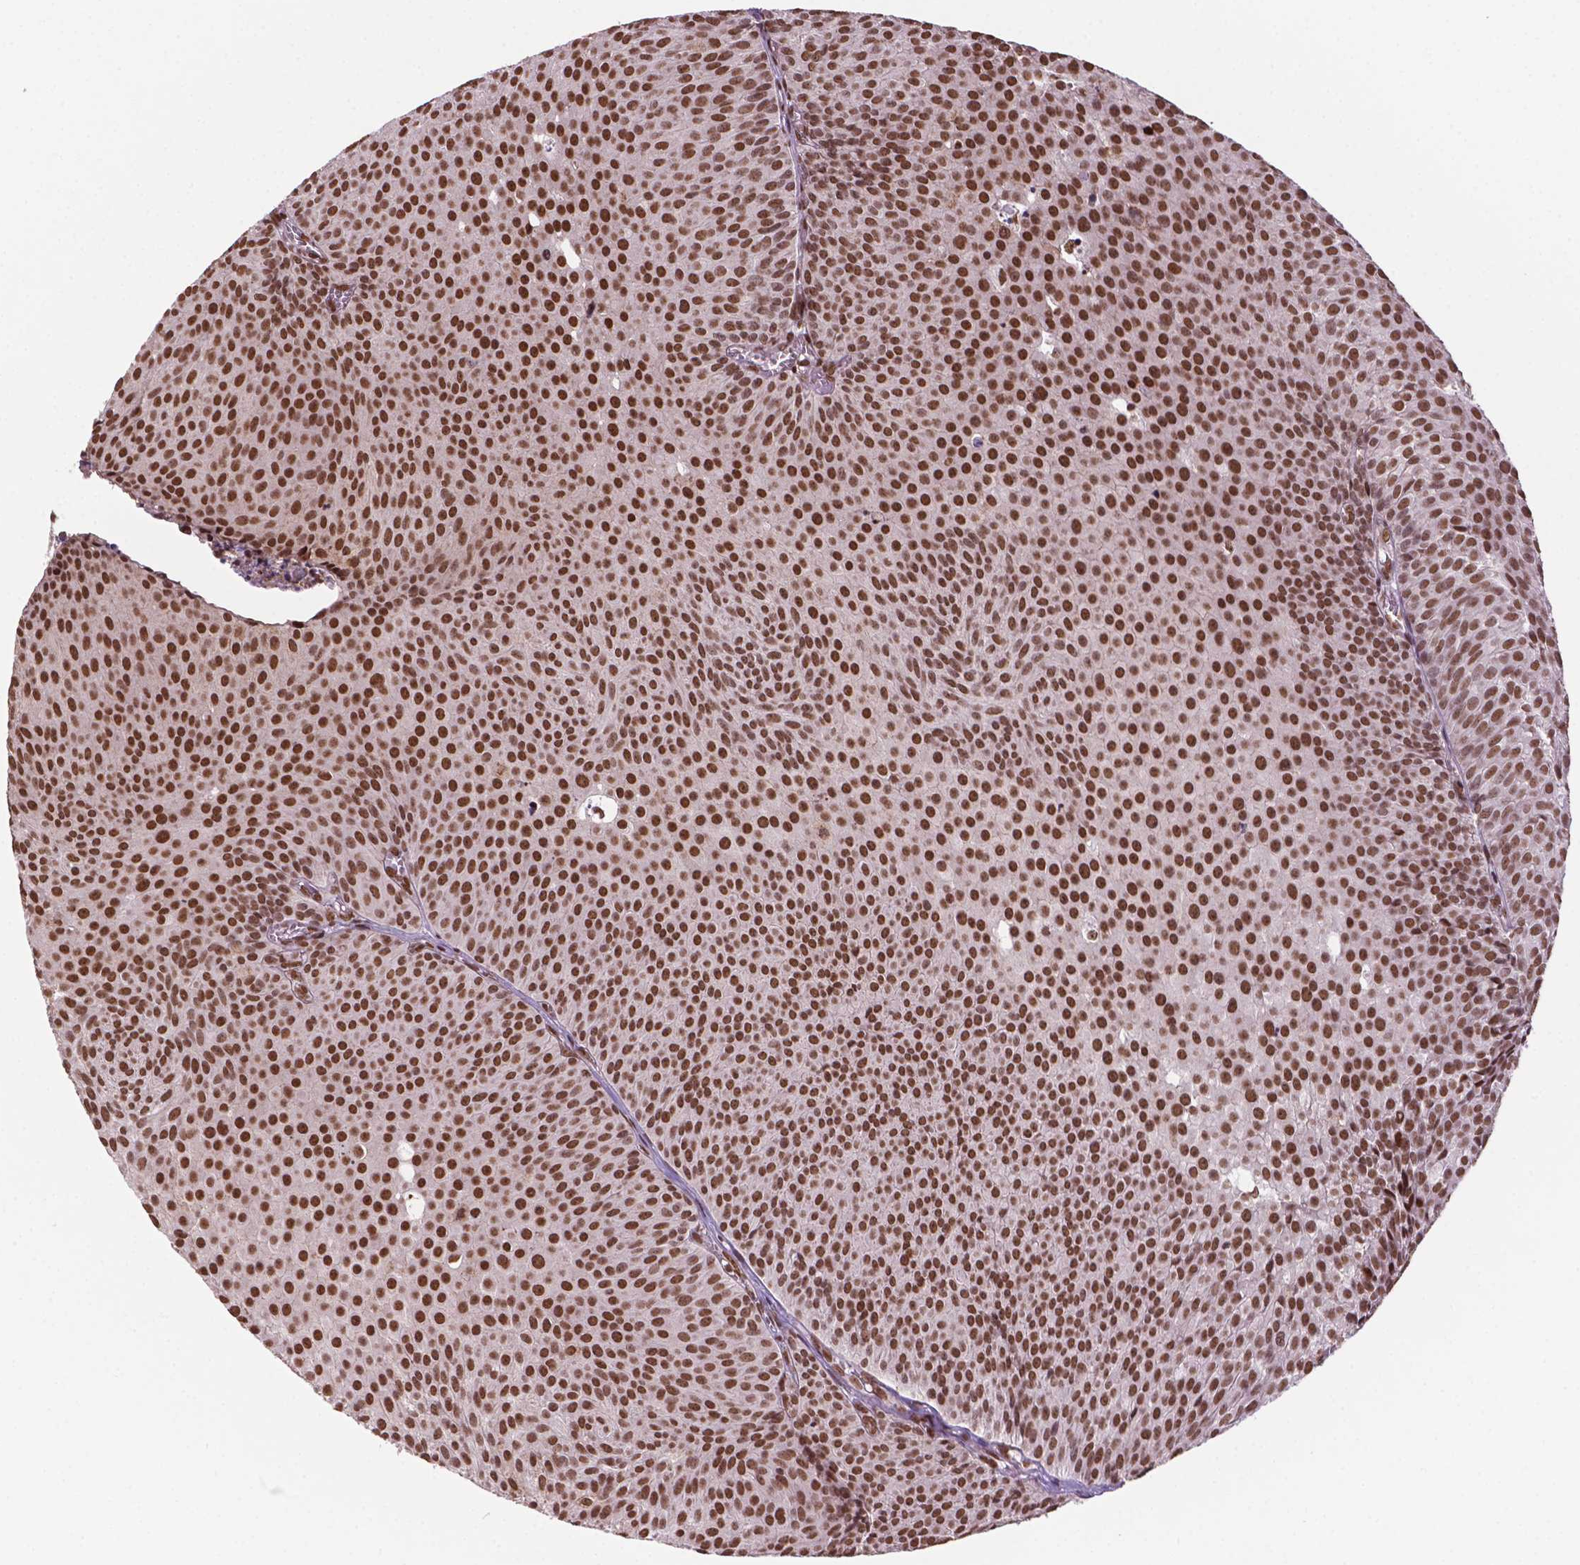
{"staining": {"intensity": "strong", "quantity": ">75%", "location": "nuclear"}, "tissue": "urothelial cancer", "cell_type": "Tumor cells", "image_type": "cancer", "snomed": [{"axis": "morphology", "description": "Urothelial carcinoma, Low grade"}, {"axis": "topography", "description": "Urinary bladder"}], "caption": "A brown stain highlights strong nuclear positivity of a protein in urothelial cancer tumor cells.", "gene": "SIRT6", "patient": {"sex": "male", "age": 63}}